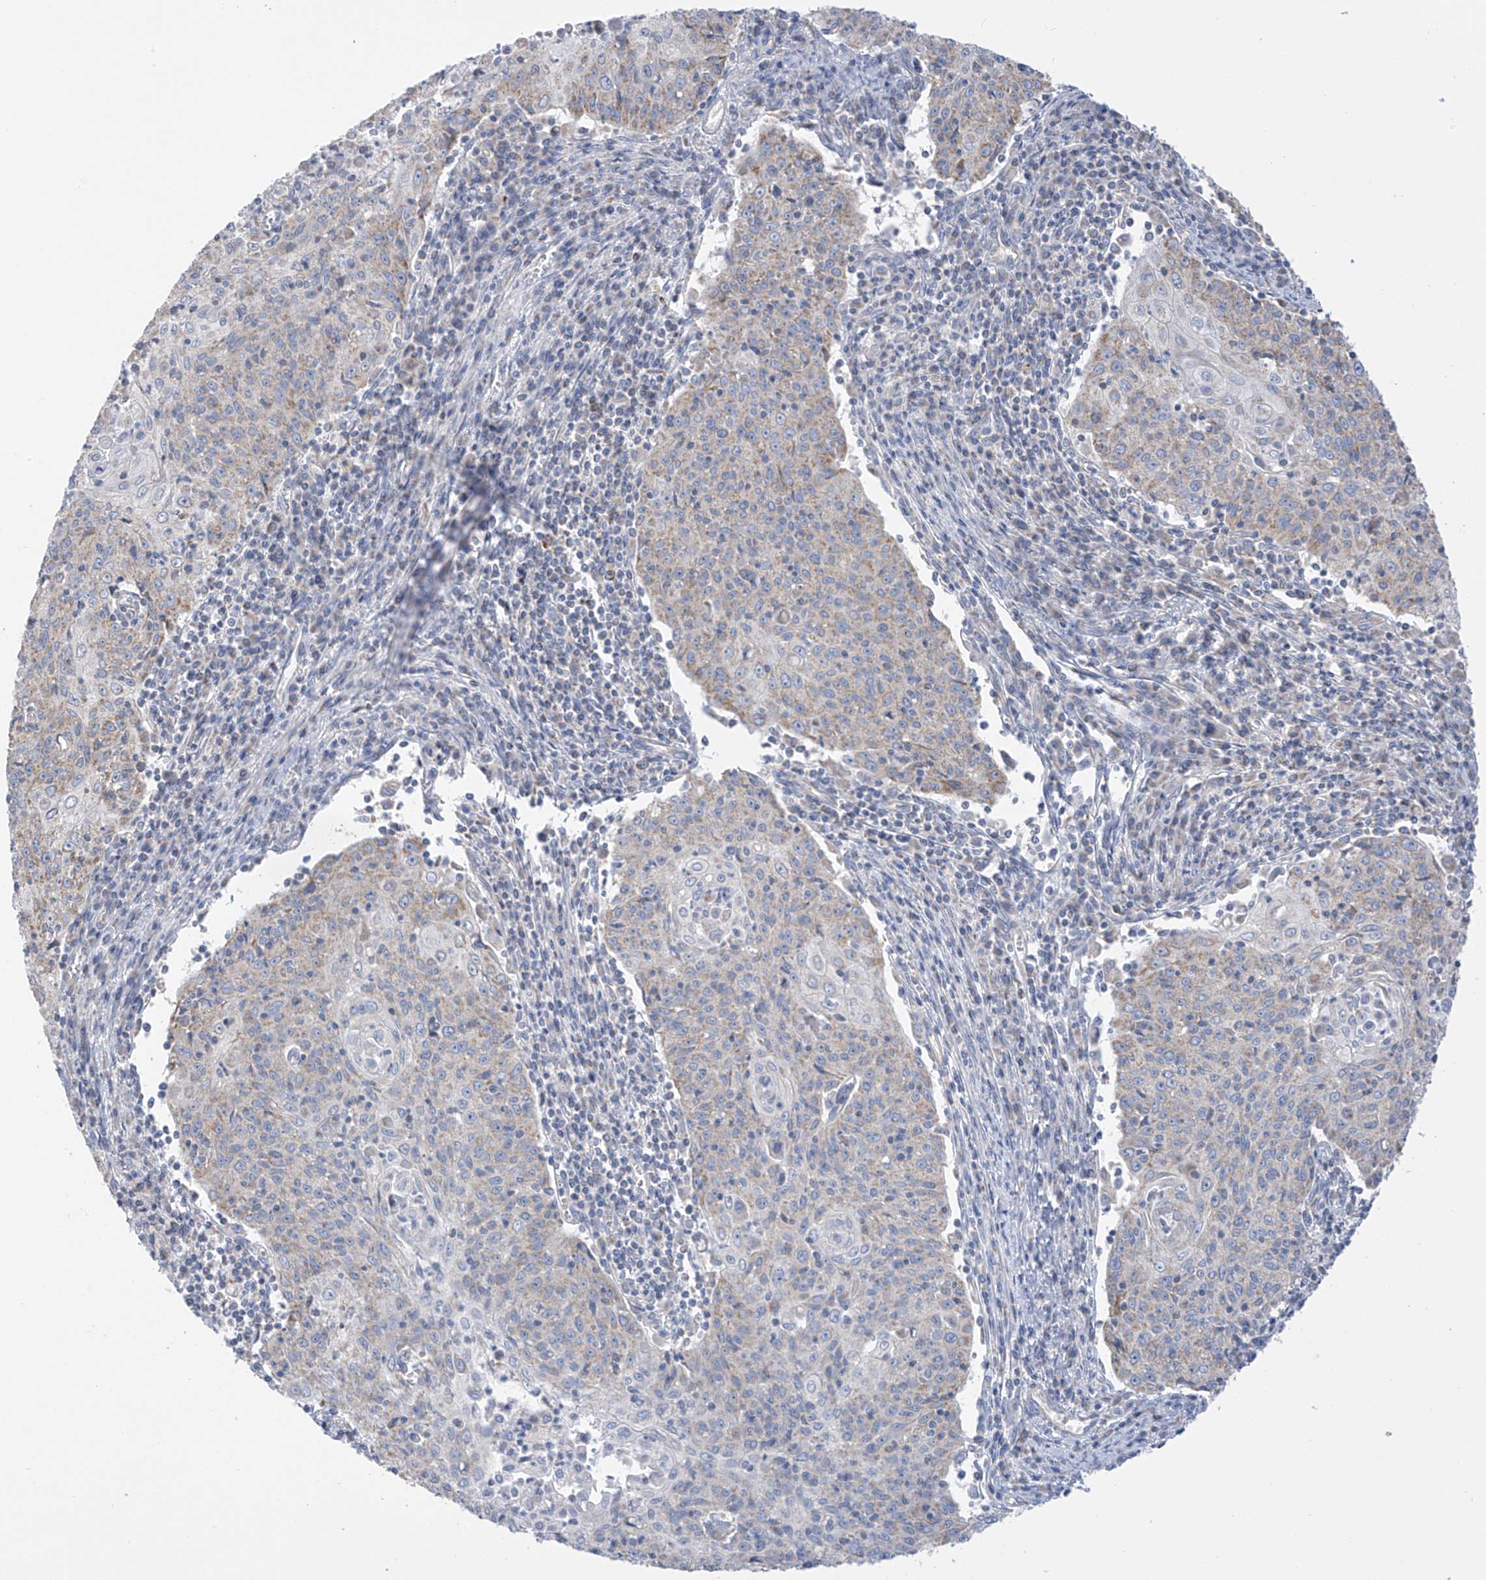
{"staining": {"intensity": "weak", "quantity": "<25%", "location": "cytoplasmic/membranous"}, "tissue": "cervical cancer", "cell_type": "Tumor cells", "image_type": "cancer", "snomed": [{"axis": "morphology", "description": "Squamous cell carcinoma, NOS"}, {"axis": "topography", "description": "Cervix"}], "caption": "There is no significant positivity in tumor cells of cervical cancer (squamous cell carcinoma). (DAB (3,3'-diaminobenzidine) immunohistochemistry (IHC) with hematoxylin counter stain).", "gene": "PNPT1", "patient": {"sex": "female", "age": 48}}